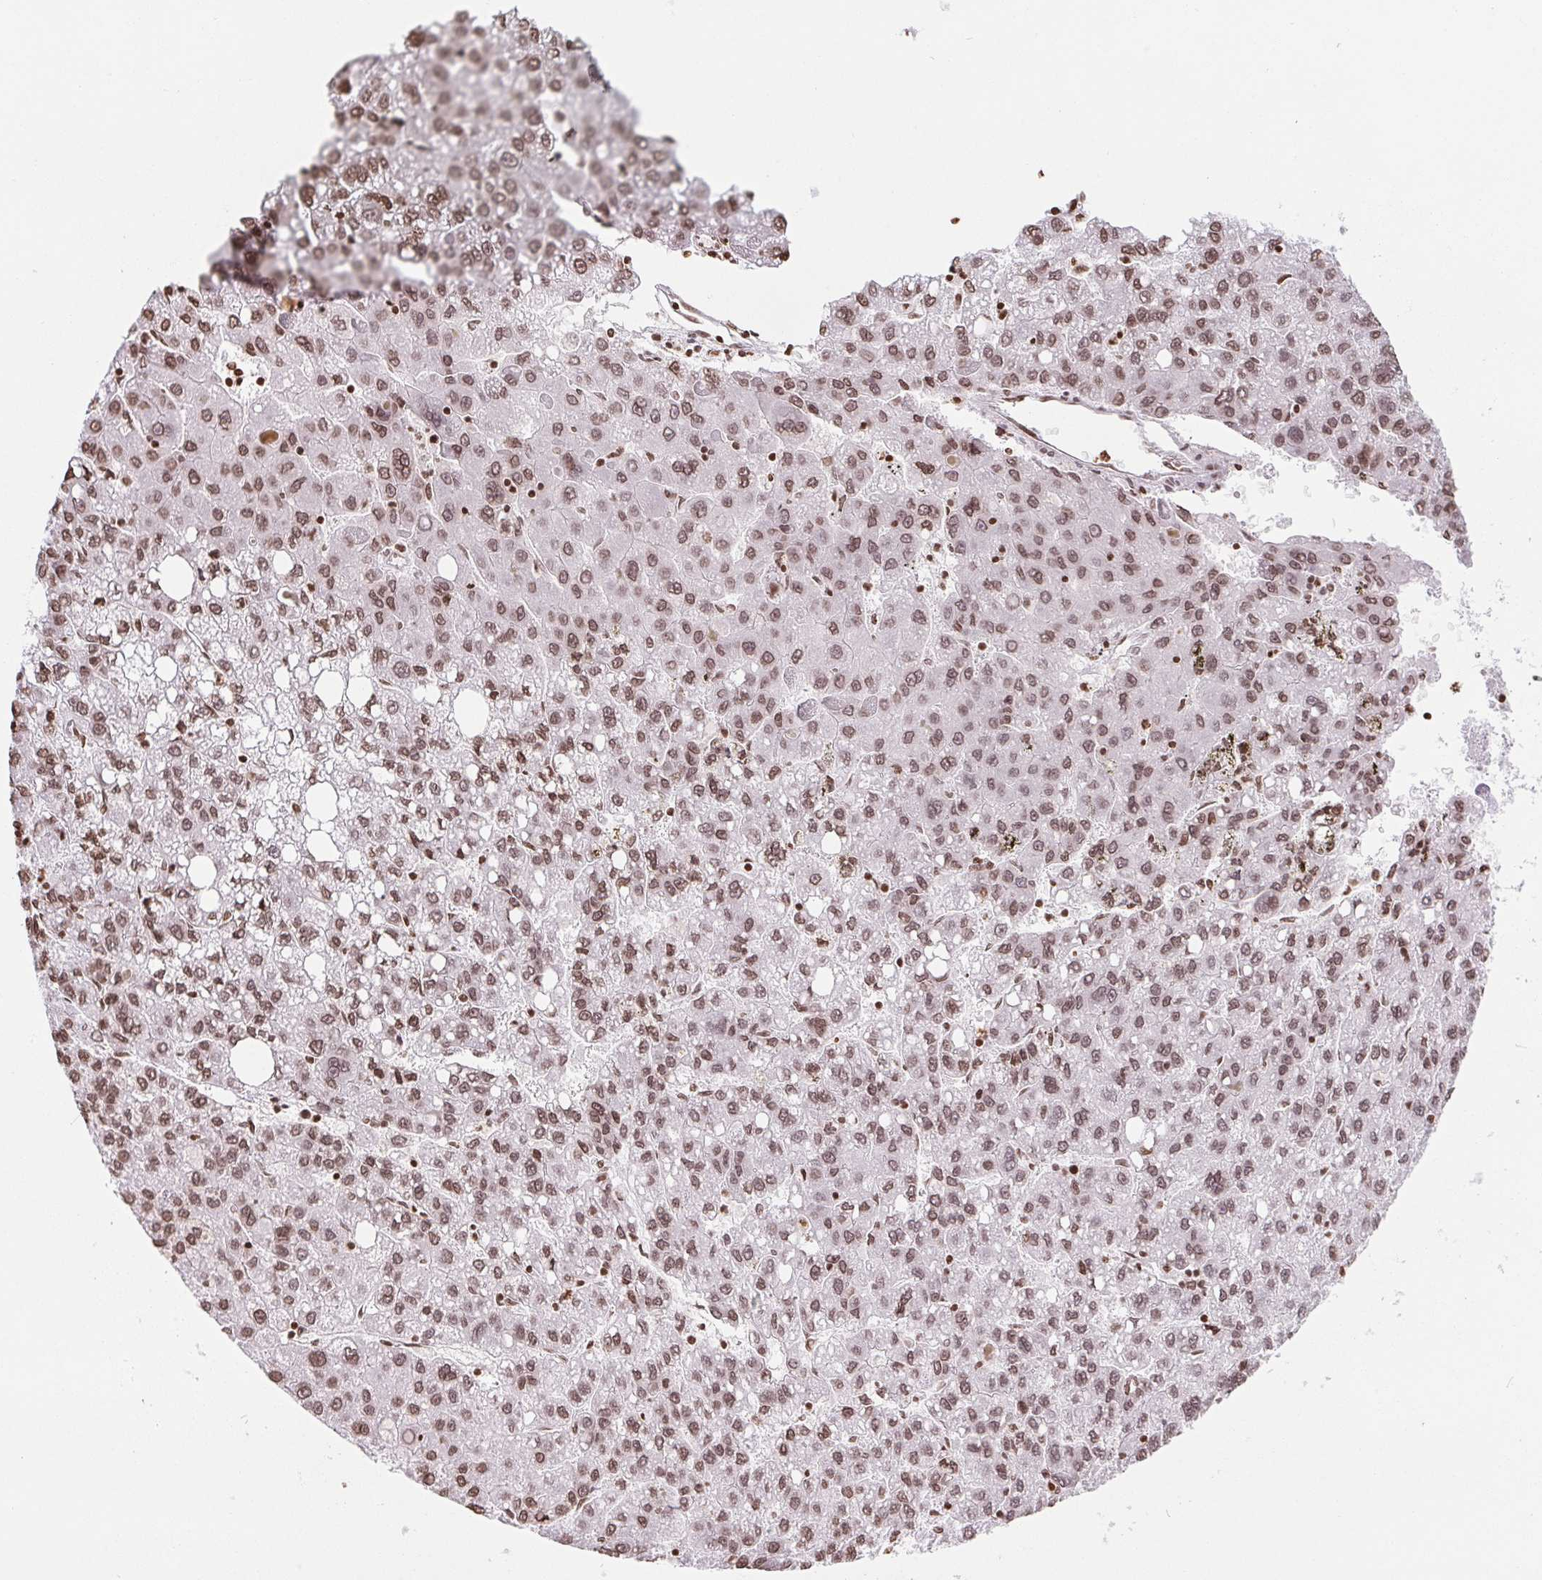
{"staining": {"intensity": "moderate", "quantity": ">75%", "location": "nuclear"}, "tissue": "liver cancer", "cell_type": "Tumor cells", "image_type": "cancer", "snomed": [{"axis": "morphology", "description": "Carcinoma, Hepatocellular, NOS"}, {"axis": "topography", "description": "Liver"}], "caption": "Tumor cells demonstrate medium levels of moderate nuclear positivity in approximately >75% of cells in hepatocellular carcinoma (liver).", "gene": "SMIM12", "patient": {"sex": "female", "age": 82}}